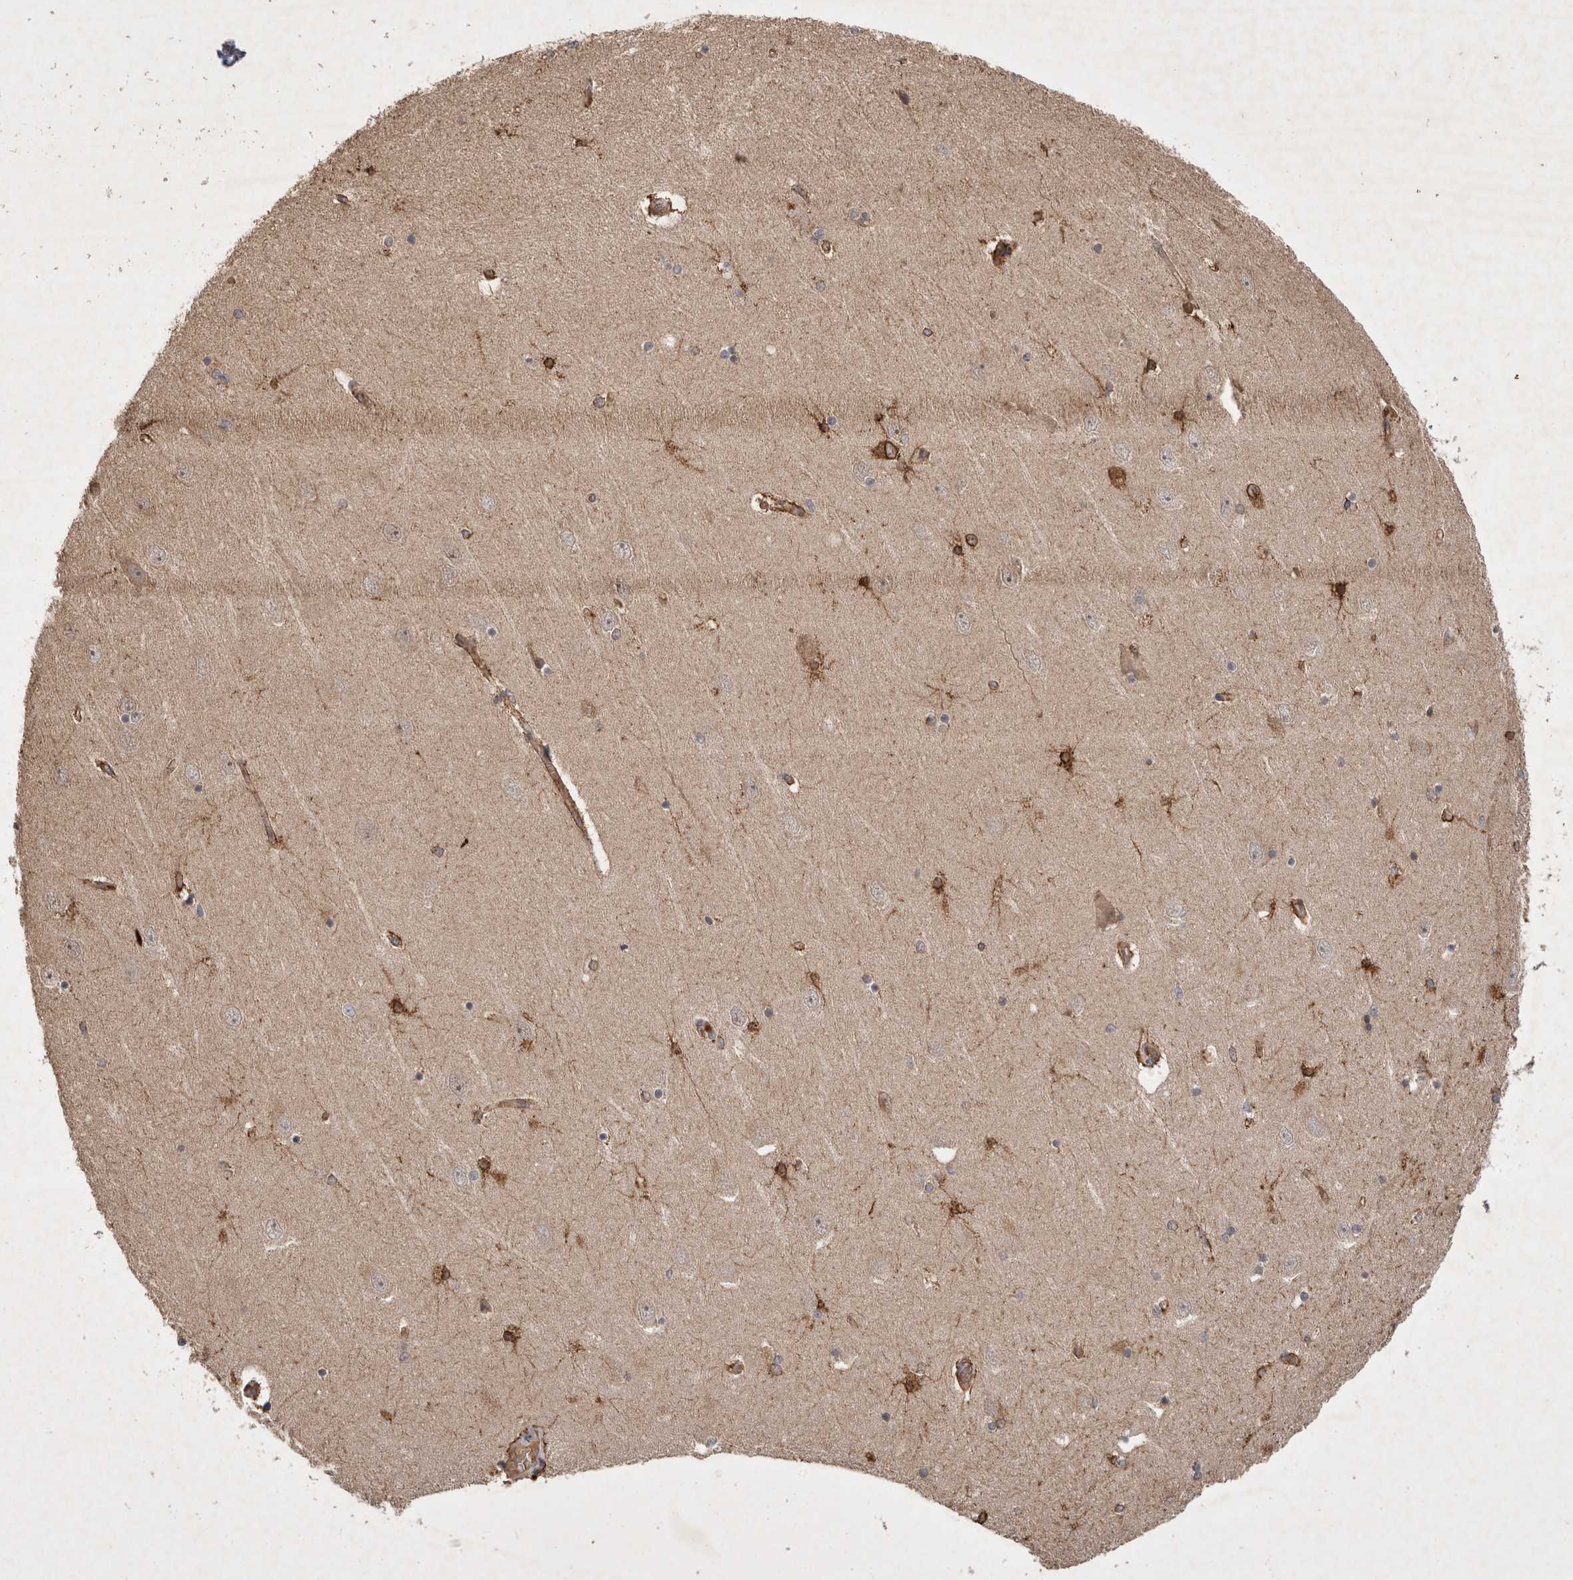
{"staining": {"intensity": "strong", "quantity": "25%-75%", "location": "cytoplasmic/membranous"}, "tissue": "hippocampus", "cell_type": "Glial cells", "image_type": "normal", "snomed": [{"axis": "morphology", "description": "Normal tissue, NOS"}, {"axis": "topography", "description": "Hippocampus"}], "caption": "Human hippocampus stained with a brown dye shows strong cytoplasmic/membranous positive staining in approximately 25%-75% of glial cells.", "gene": "FAM221A", "patient": {"sex": "female", "age": 54}}